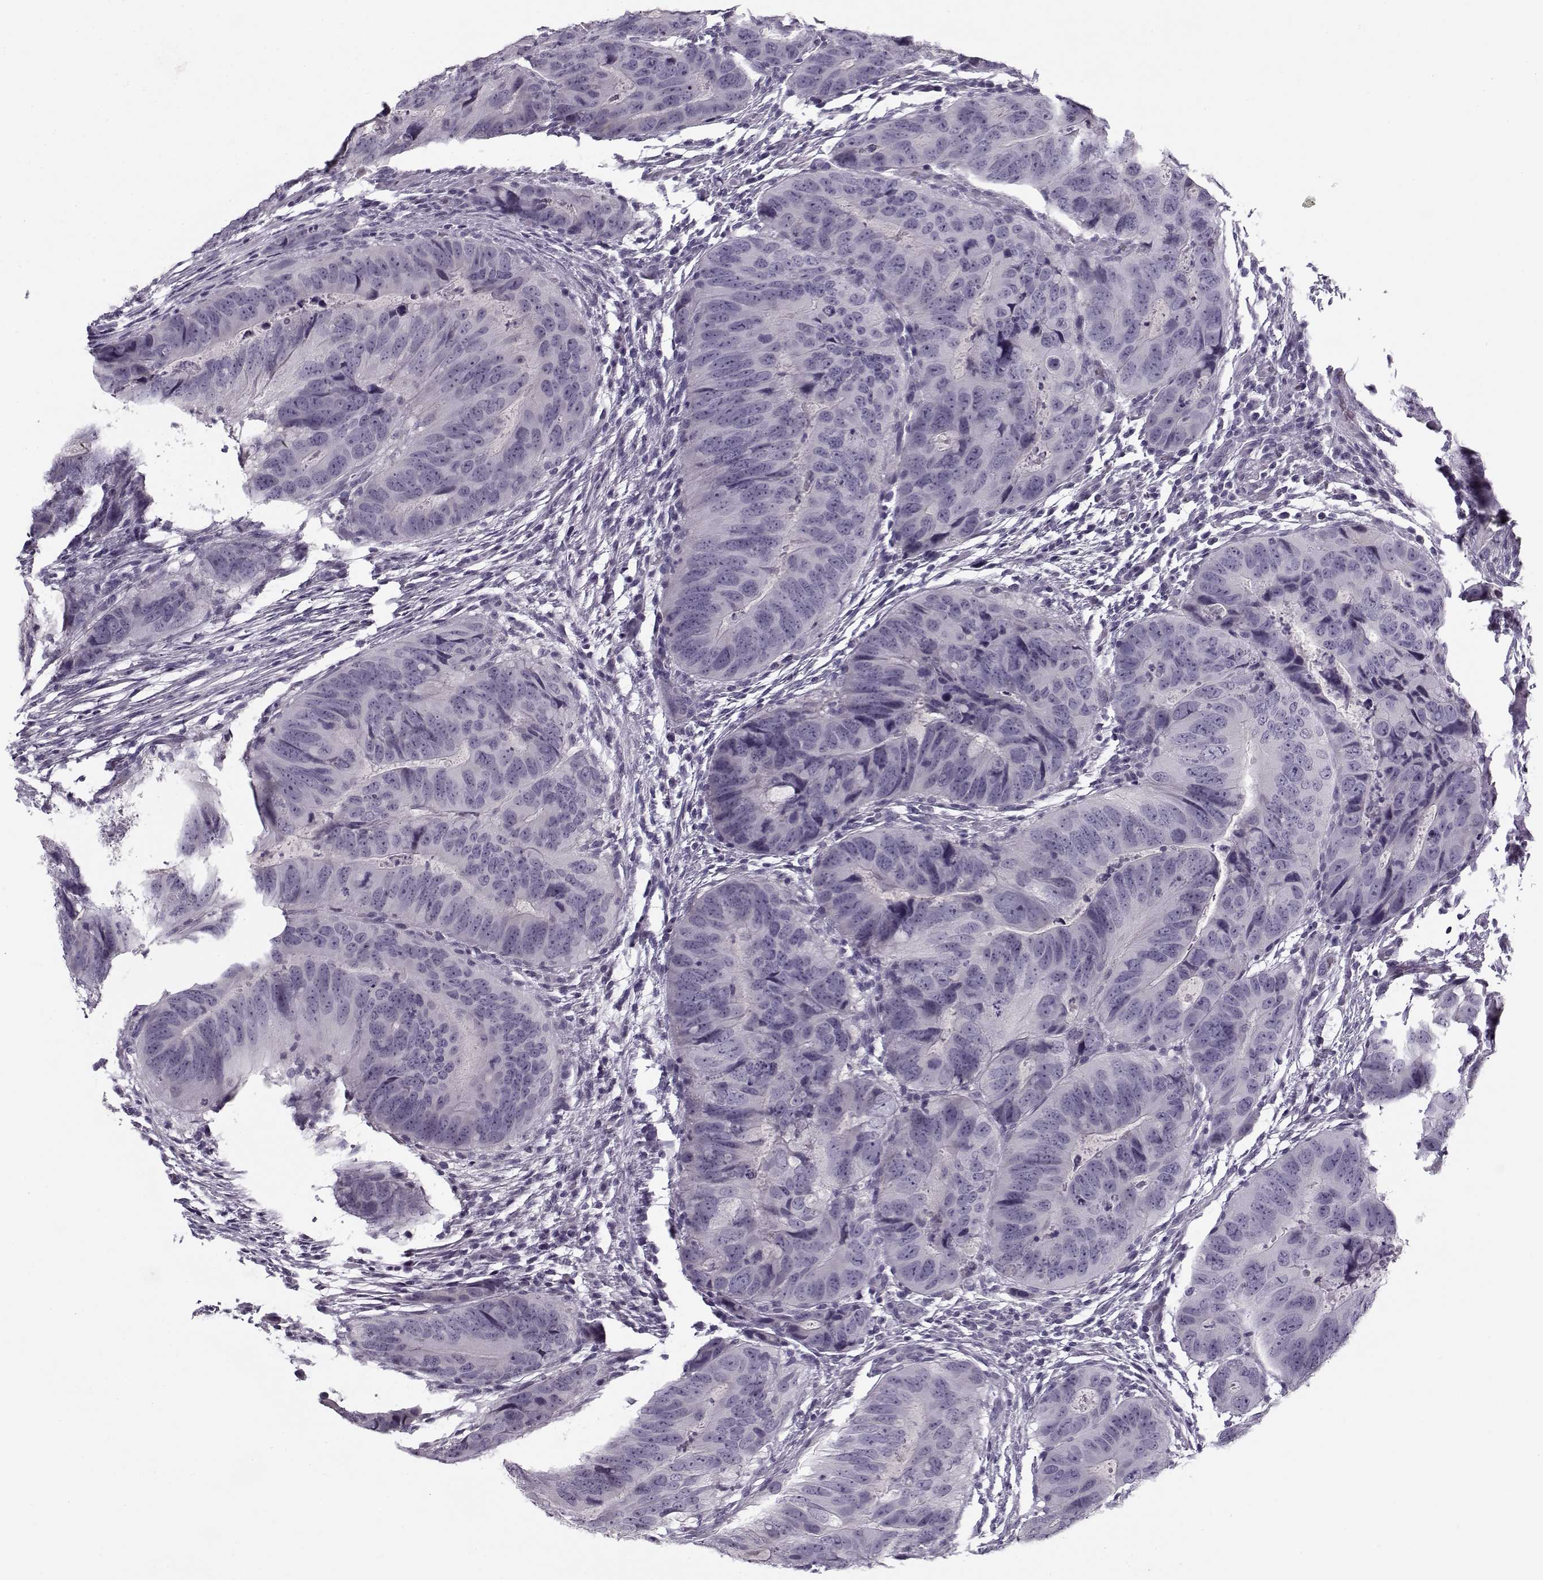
{"staining": {"intensity": "negative", "quantity": "none", "location": "none"}, "tissue": "colorectal cancer", "cell_type": "Tumor cells", "image_type": "cancer", "snomed": [{"axis": "morphology", "description": "Adenocarcinoma, NOS"}, {"axis": "topography", "description": "Colon"}], "caption": "Tumor cells show no significant expression in colorectal adenocarcinoma. The staining was performed using DAB to visualize the protein expression in brown, while the nuclei were stained in blue with hematoxylin (Magnification: 20x).", "gene": "PNMT", "patient": {"sex": "male", "age": 79}}